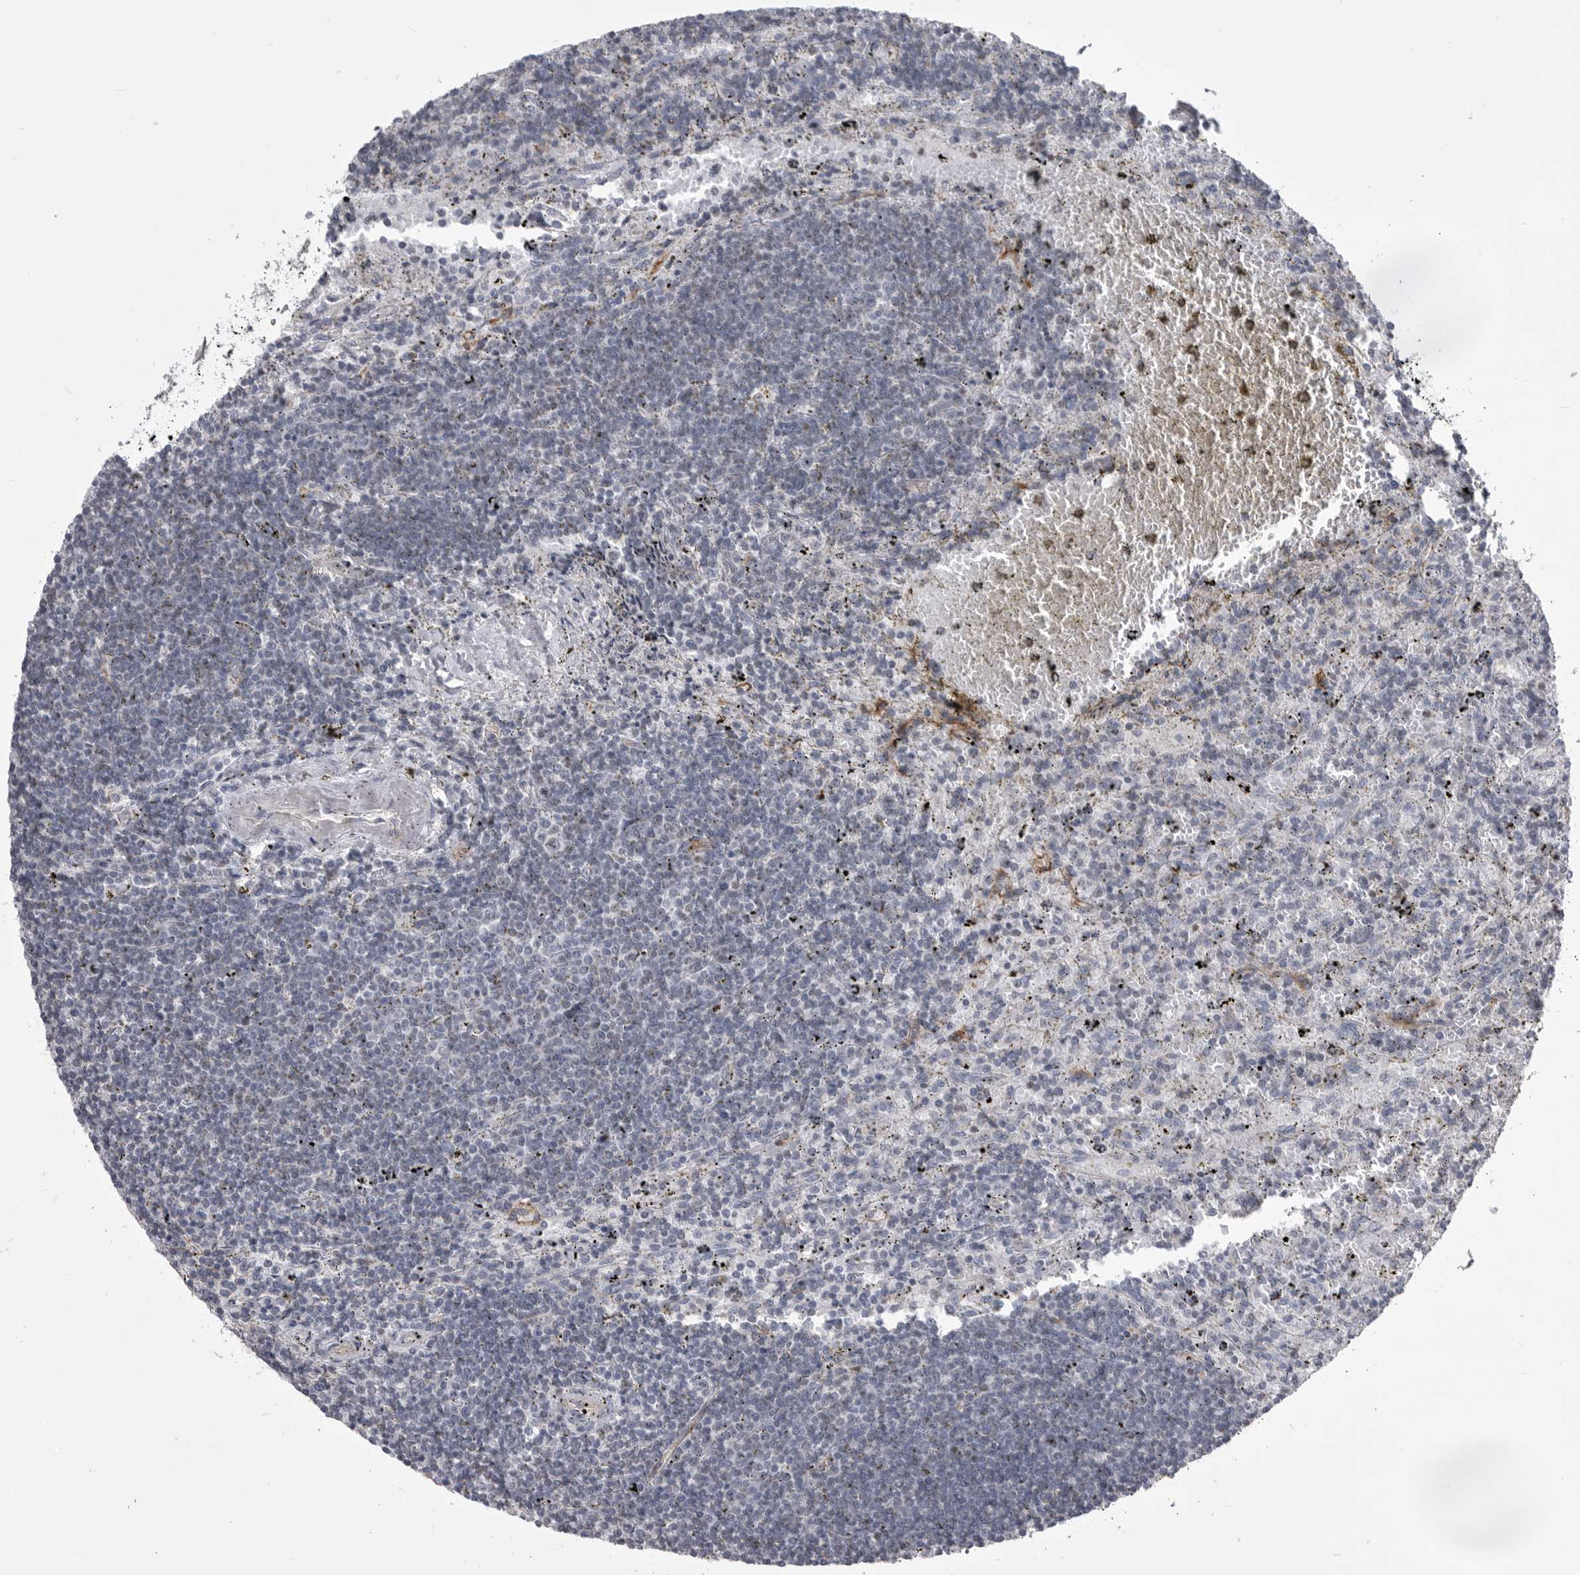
{"staining": {"intensity": "negative", "quantity": "none", "location": "none"}, "tissue": "lymphoma", "cell_type": "Tumor cells", "image_type": "cancer", "snomed": [{"axis": "morphology", "description": "Malignant lymphoma, non-Hodgkin's type, Low grade"}, {"axis": "topography", "description": "Spleen"}], "caption": "The histopathology image reveals no staining of tumor cells in malignant lymphoma, non-Hodgkin's type (low-grade). The staining is performed using DAB (3,3'-diaminobenzidine) brown chromogen with nuclei counter-stained in using hematoxylin.", "gene": "OPLAH", "patient": {"sex": "male", "age": 76}}